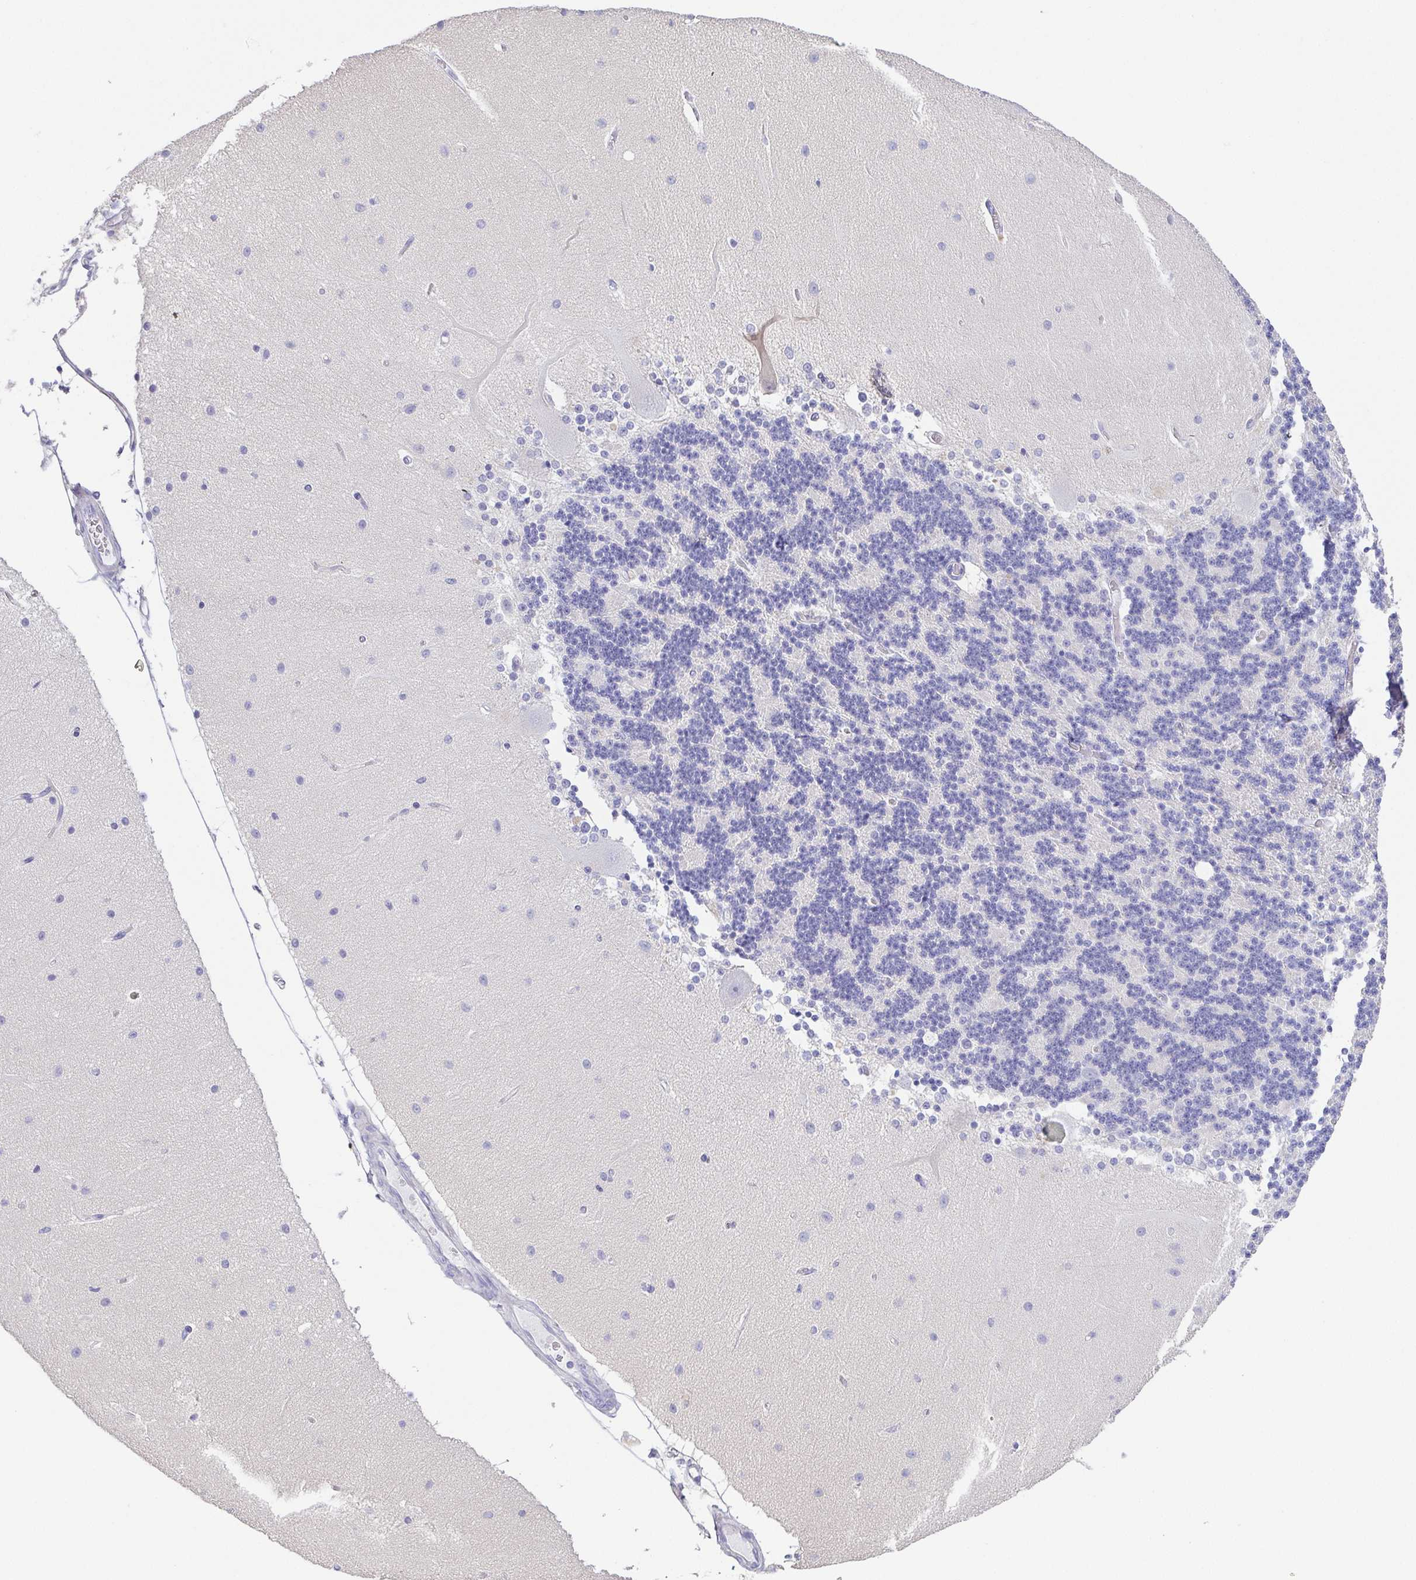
{"staining": {"intensity": "negative", "quantity": "none", "location": "none"}, "tissue": "cerebellum", "cell_type": "Cells in granular layer", "image_type": "normal", "snomed": [{"axis": "morphology", "description": "Normal tissue, NOS"}, {"axis": "topography", "description": "Cerebellum"}], "caption": "Human cerebellum stained for a protein using immunohistochemistry (IHC) displays no positivity in cells in granular layer.", "gene": "PKDREJ", "patient": {"sex": "female", "age": 54}}